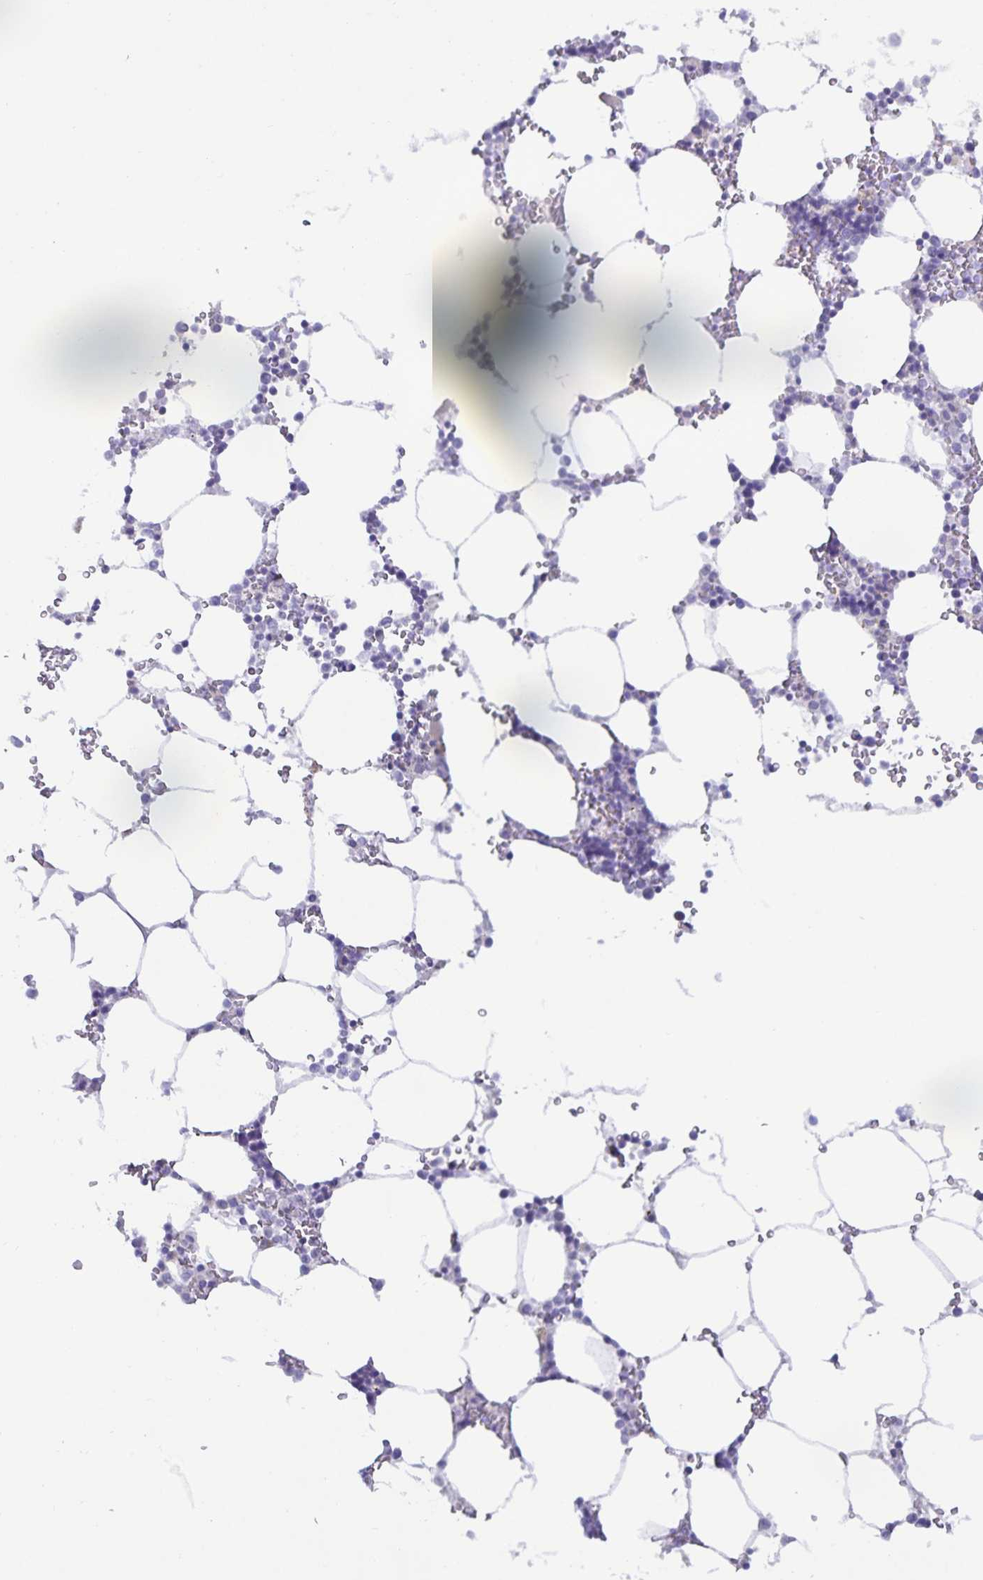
{"staining": {"intensity": "negative", "quantity": "none", "location": "none"}, "tissue": "bone marrow", "cell_type": "Hematopoietic cells", "image_type": "normal", "snomed": [{"axis": "morphology", "description": "Normal tissue, NOS"}, {"axis": "topography", "description": "Bone marrow"}], "caption": "Immunohistochemical staining of normal human bone marrow displays no significant staining in hematopoietic cells. The staining was performed using DAB to visualize the protein expression in brown, while the nuclei were stained in blue with hematoxylin (Magnification: 20x).", "gene": "SPAG4", "patient": {"sex": "male", "age": 64}}